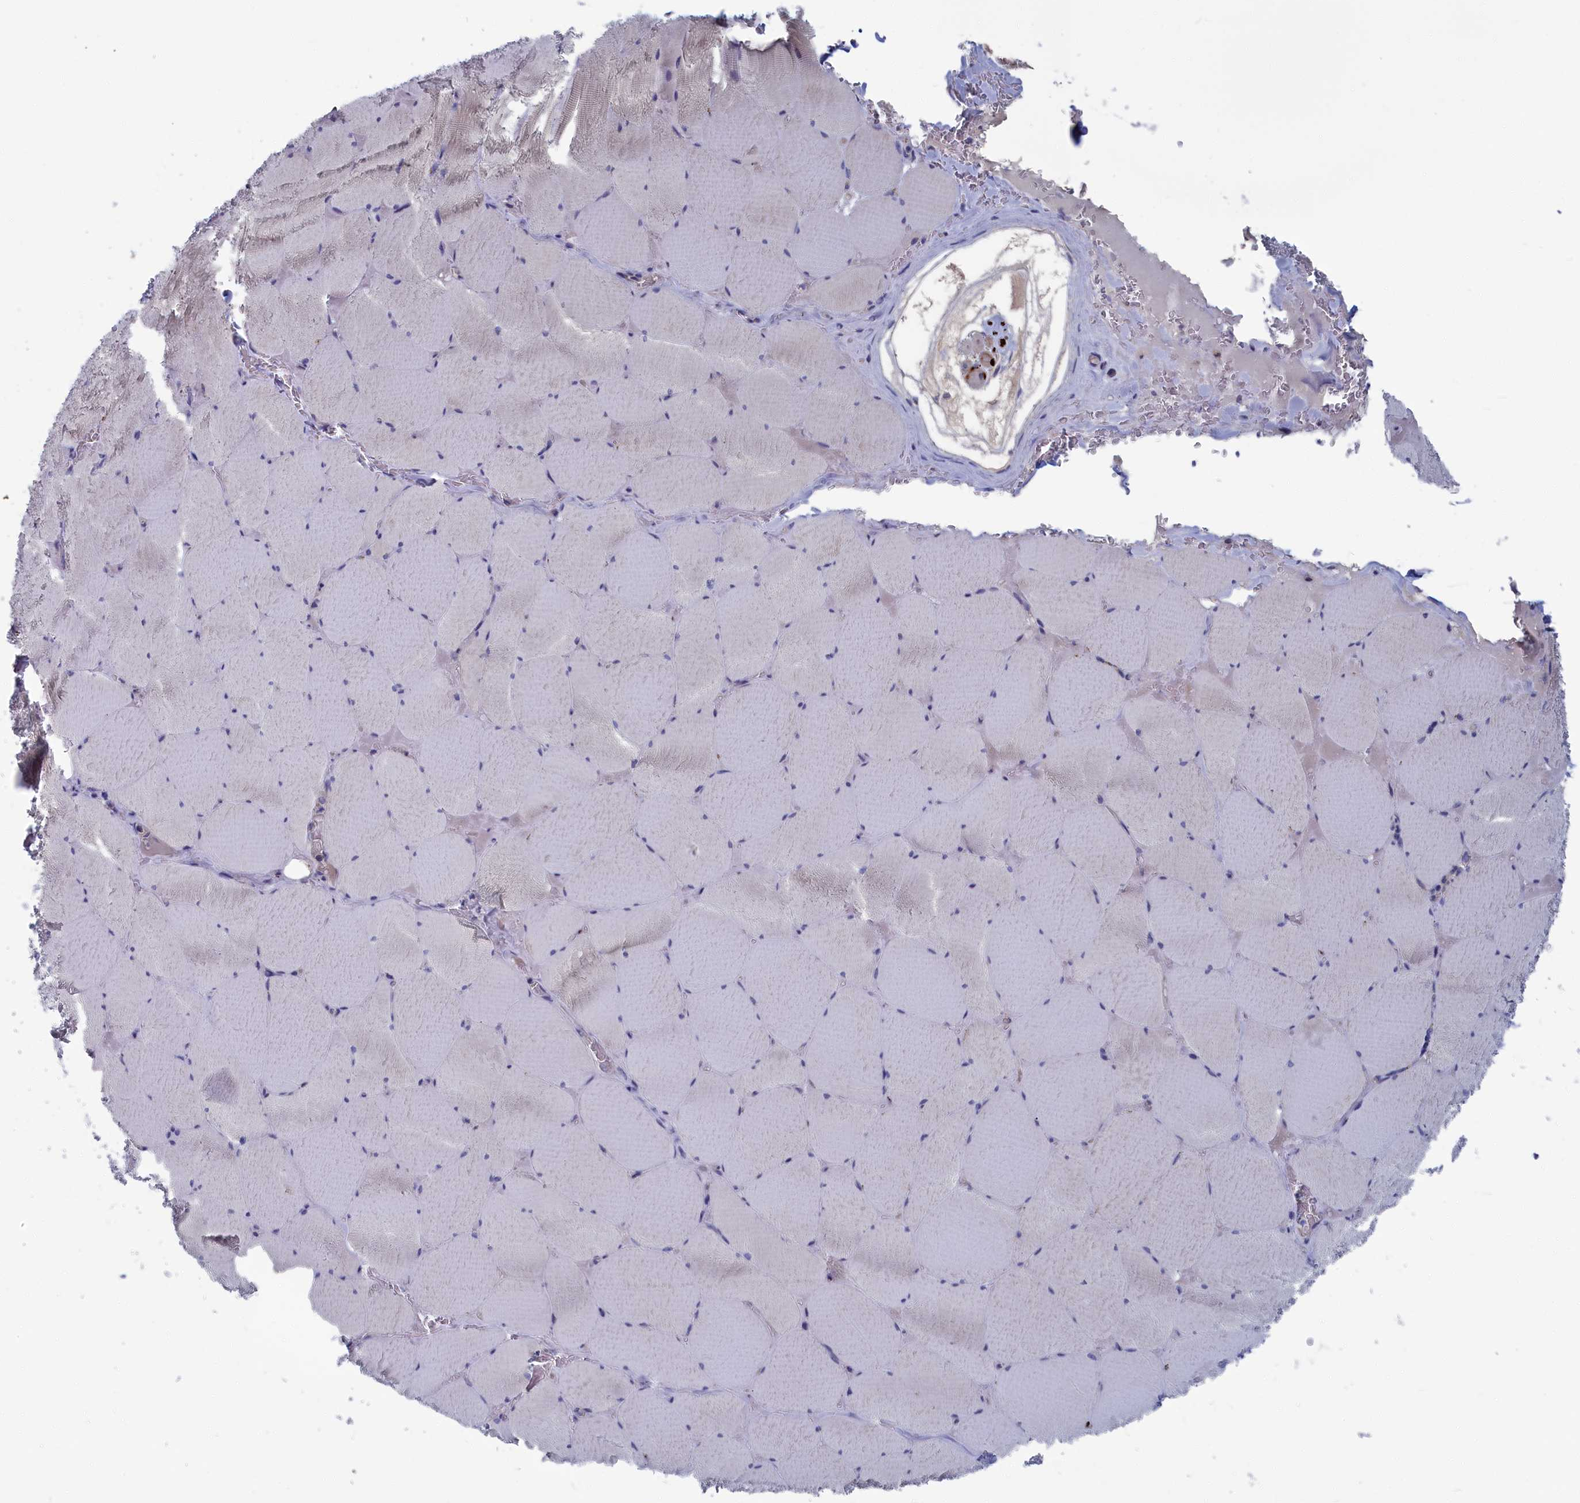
{"staining": {"intensity": "weak", "quantity": "25%-75%", "location": "cytoplasmic/membranous"}, "tissue": "skeletal muscle", "cell_type": "Myocytes", "image_type": "normal", "snomed": [{"axis": "morphology", "description": "Normal tissue, NOS"}, {"axis": "topography", "description": "Skeletal muscle"}, {"axis": "topography", "description": "Head-Neck"}], "caption": "IHC micrograph of benign human skeletal muscle stained for a protein (brown), which reveals low levels of weak cytoplasmic/membranous staining in approximately 25%-75% of myocytes.", "gene": "CEND1", "patient": {"sex": "male", "age": 66}}